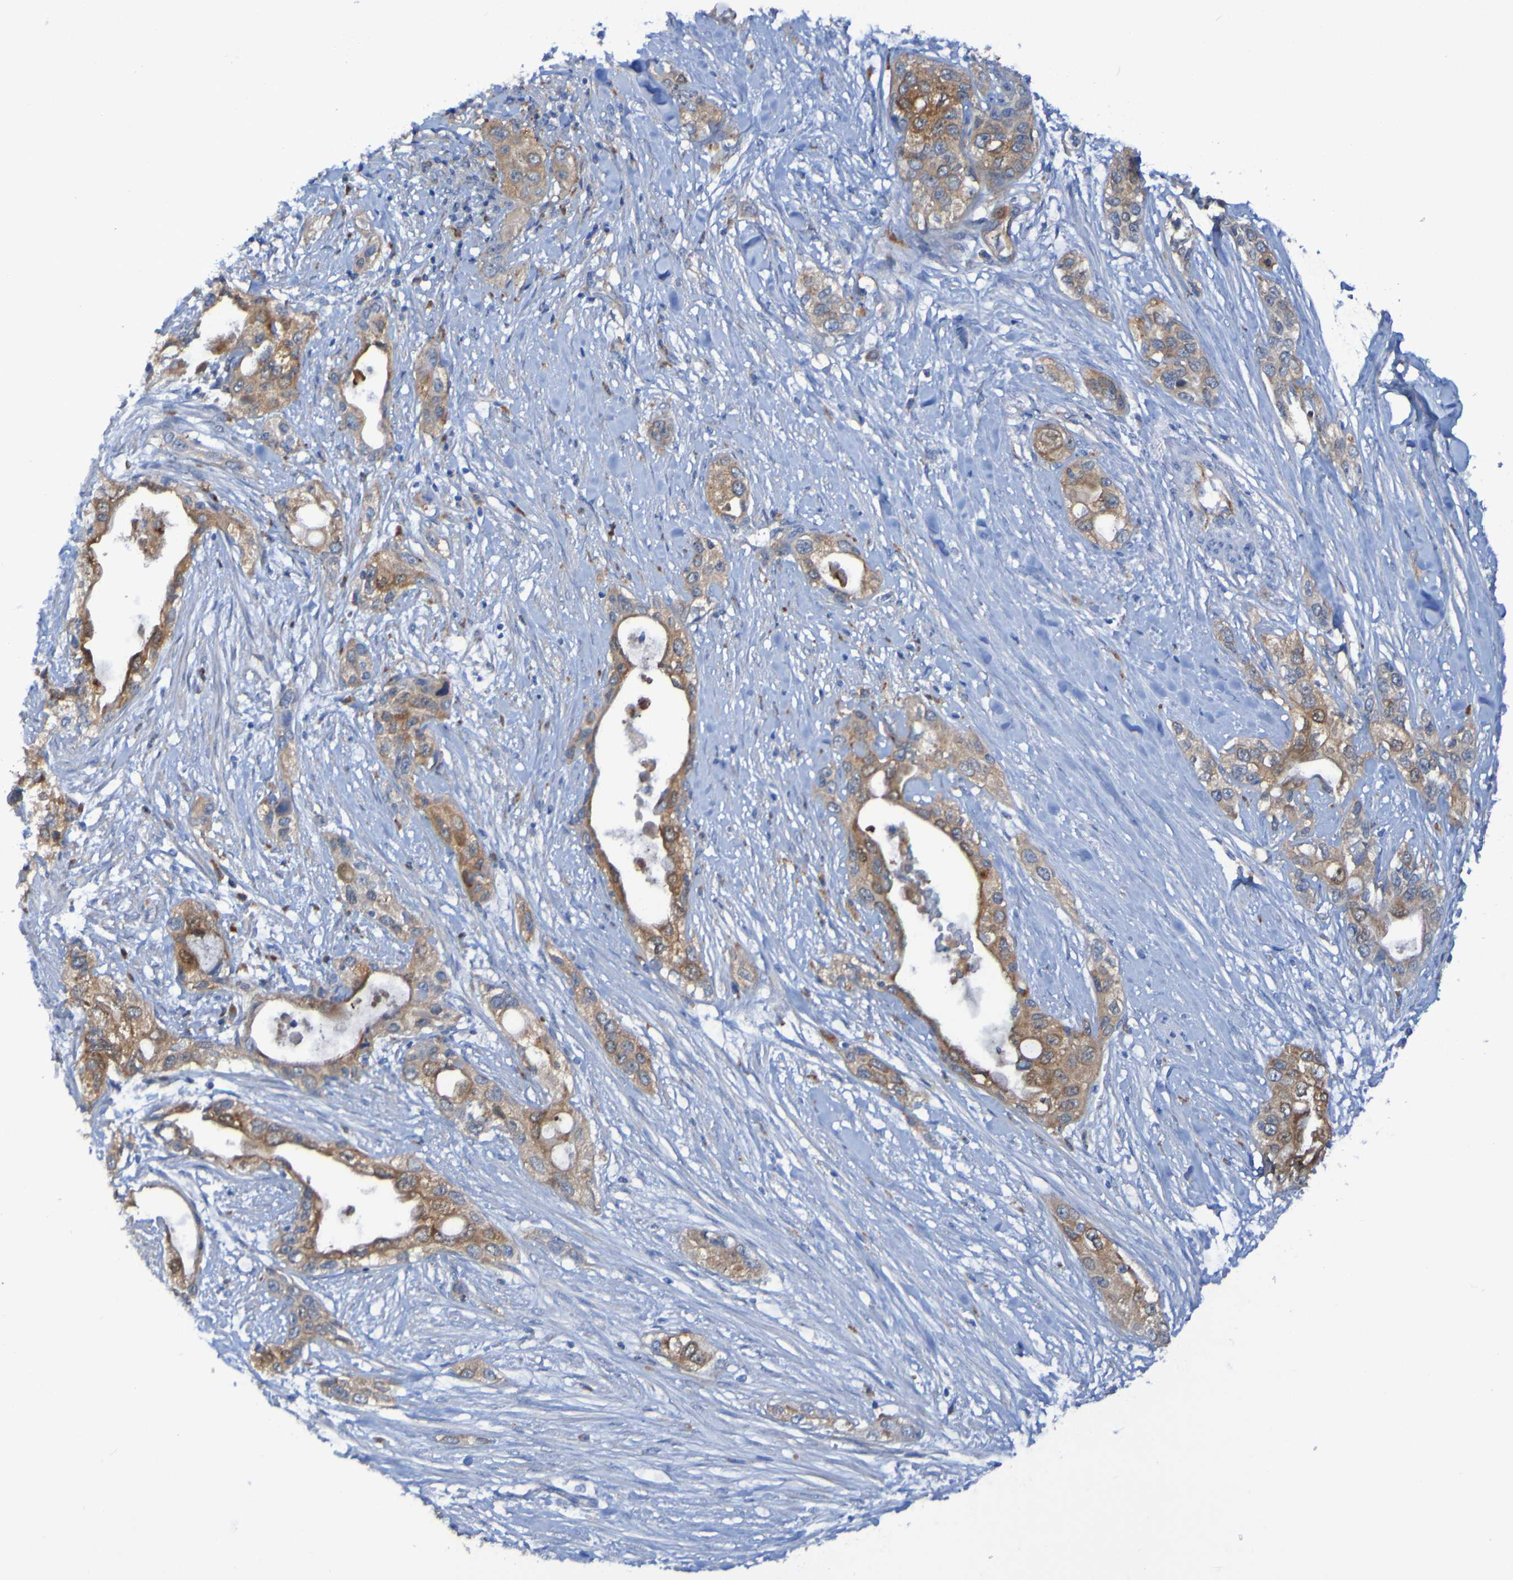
{"staining": {"intensity": "moderate", "quantity": ">75%", "location": "cytoplasmic/membranous"}, "tissue": "pancreatic cancer", "cell_type": "Tumor cells", "image_type": "cancer", "snomed": [{"axis": "morphology", "description": "Adenocarcinoma, NOS"}, {"axis": "topography", "description": "Pancreas"}], "caption": "High-power microscopy captured an immunohistochemistry (IHC) photomicrograph of pancreatic adenocarcinoma, revealing moderate cytoplasmic/membranous expression in about >75% of tumor cells. (brown staining indicates protein expression, while blue staining denotes nuclei).", "gene": "ARHGEF16", "patient": {"sex": "female", "age": 70}}